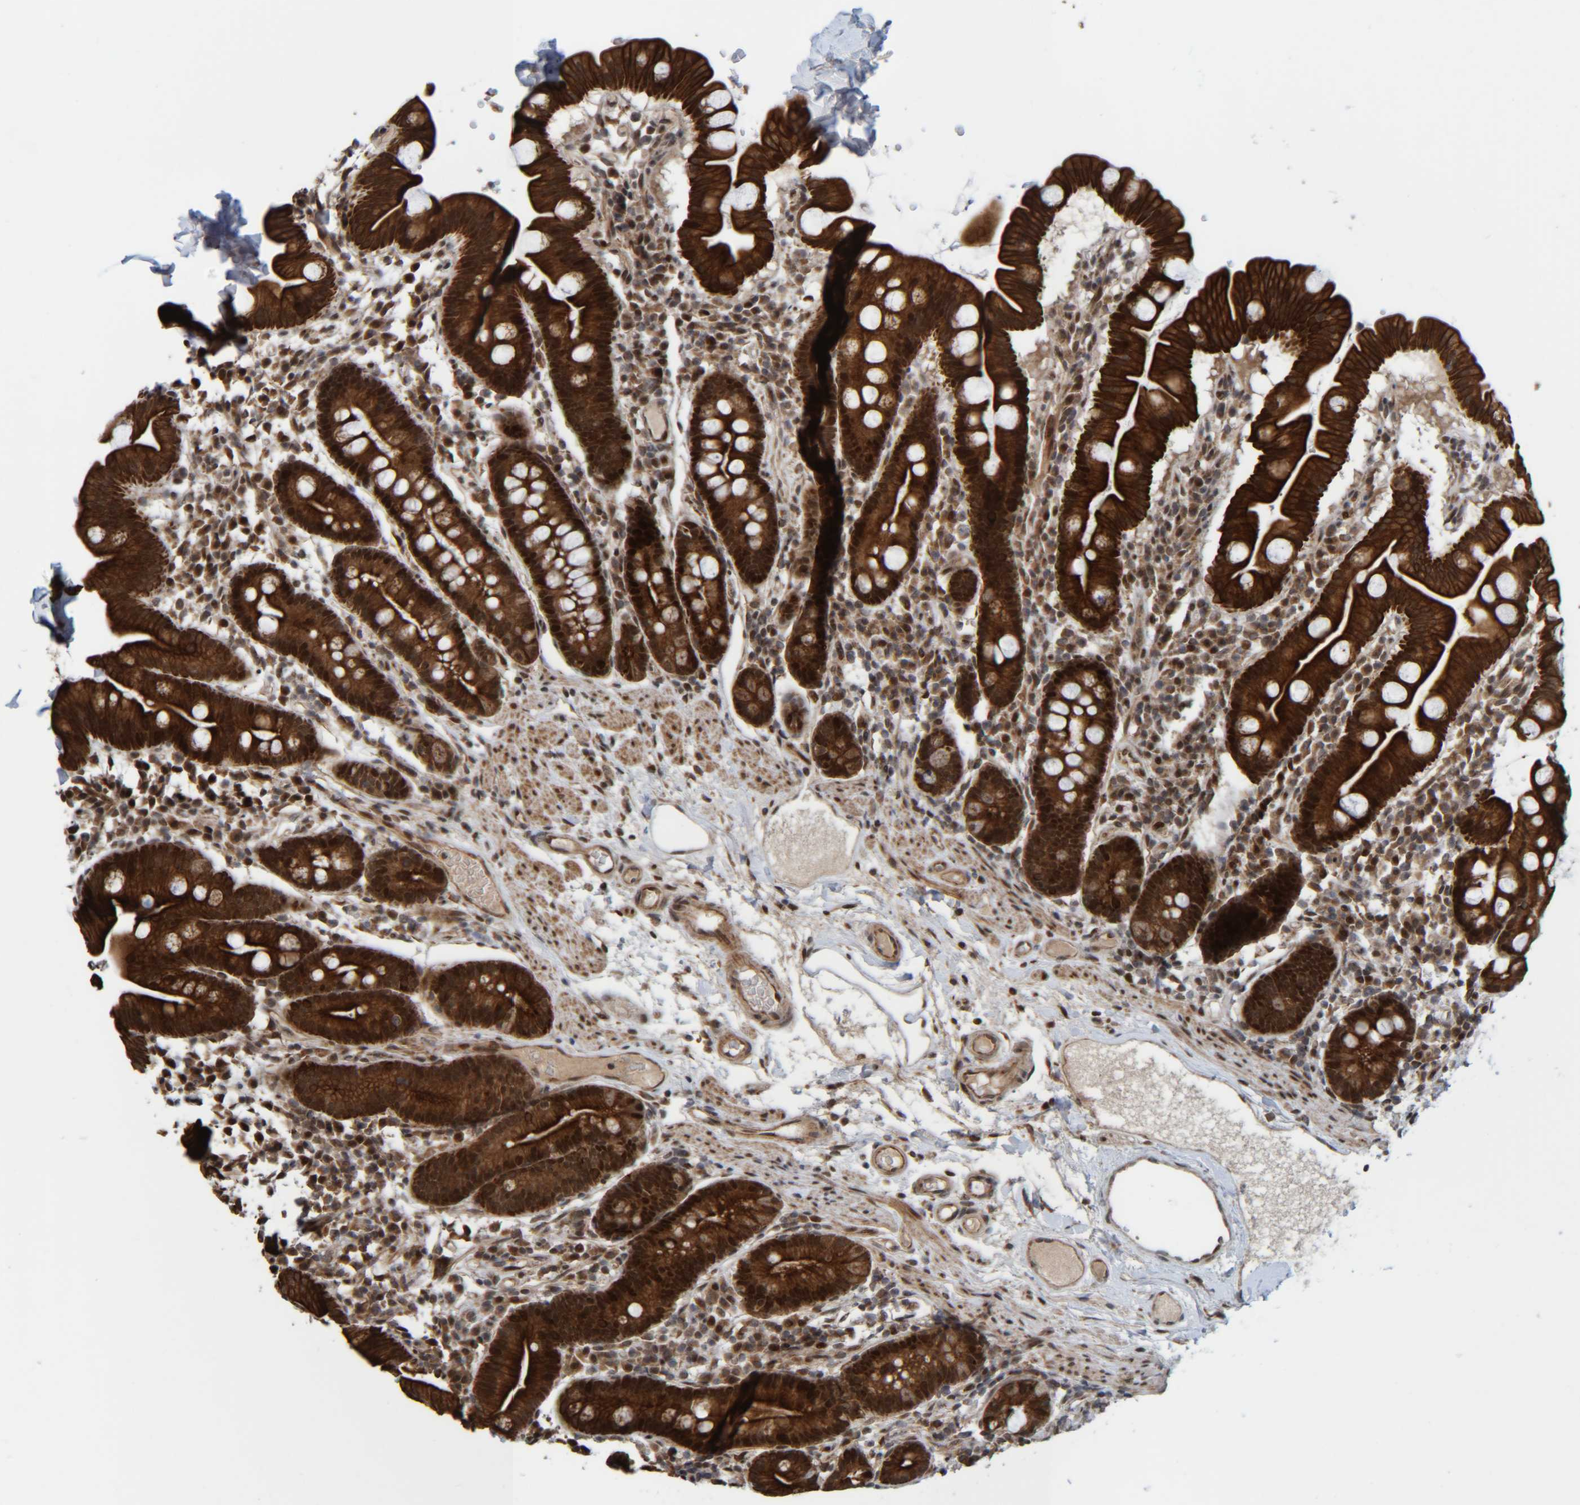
{"staining": {"intensity": "strong", "quantity": ">75%", "location": "cytoplasmic/membranous"}, "tissue": "duodenum", "cell_type": "Glandular cells", "image_type": "normal", "snomed": [{"axis": "morphology", "description": "Normal tissue, NOS"}, {"axis": "topography", "description": "Duodenum"}], "caption": "Immunohistochemistry image of benign duodenum: human duodenum stained using immunohistochemistry demonstrates high levels of strong protein expression localized specifically in the cytoplasmic/membranous of glandular cells, appearing as a cytoplasmic/membranous brown color.", "gene": "CCDC57", "patient": {"sex": "male", "age": 50}}